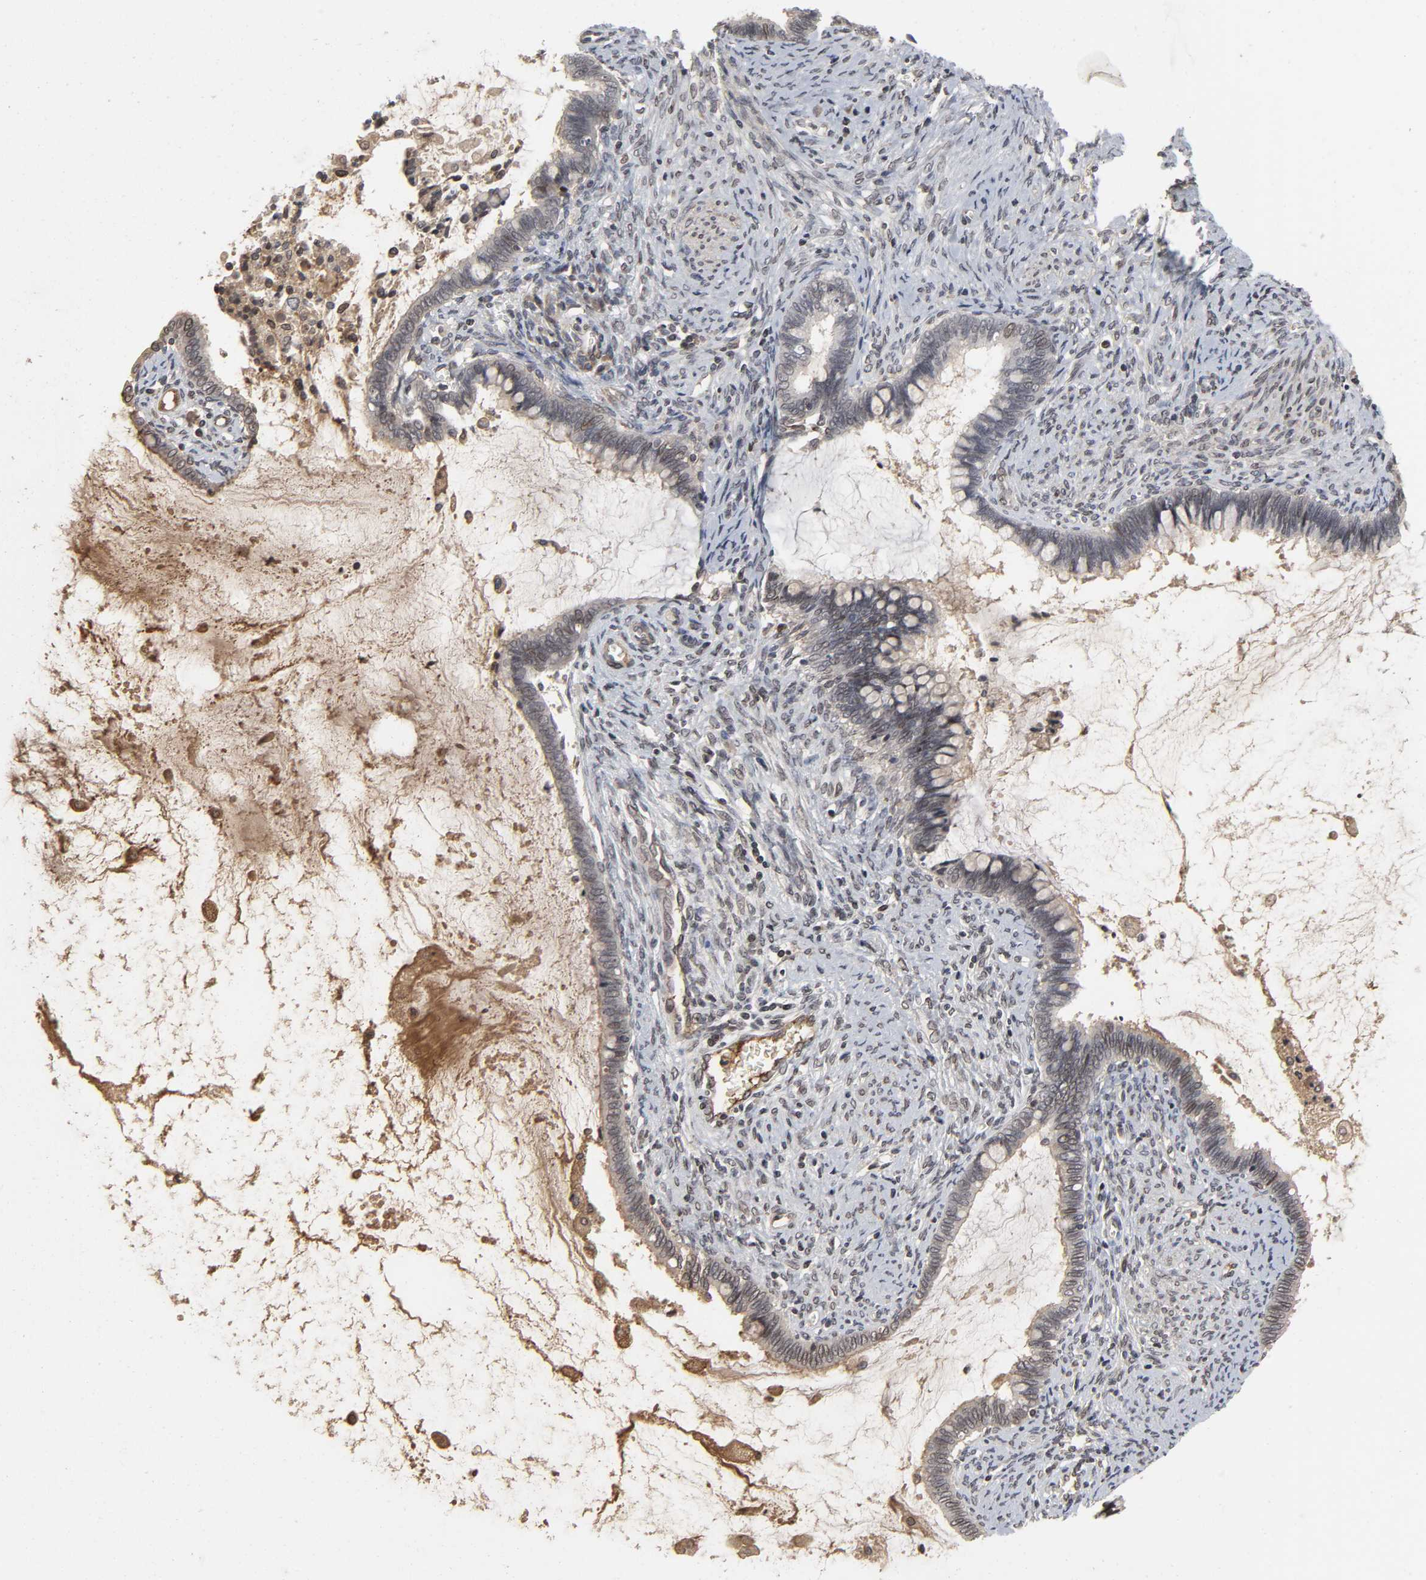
{"staining": {"intensity": "moderate", "quantity": "25%-75%", "location": "cytoplasmic/membranous,nuclear"}, "tissue": "cervical cancer", "cell_type": "Tumor cells", "image_type": "cancer", "snomed": [{"axis": "morphology", "description": "Adenocarcinoma, NOS"}, {"axis": "topography", "description": "Cervix"}], "caption": "High-power microscopy captured an immunohistochemistry (IHC) photomicrograph of cervical cancer, revealing moderate cytoplasmic/membranous and nuclear positivity in approximately 25%-75% of tumor cells. (Brightfield microscopy of DAB IHC at high magnification).", "gene": "CPN2", "patient": {"sex": "female", "age": 44}}